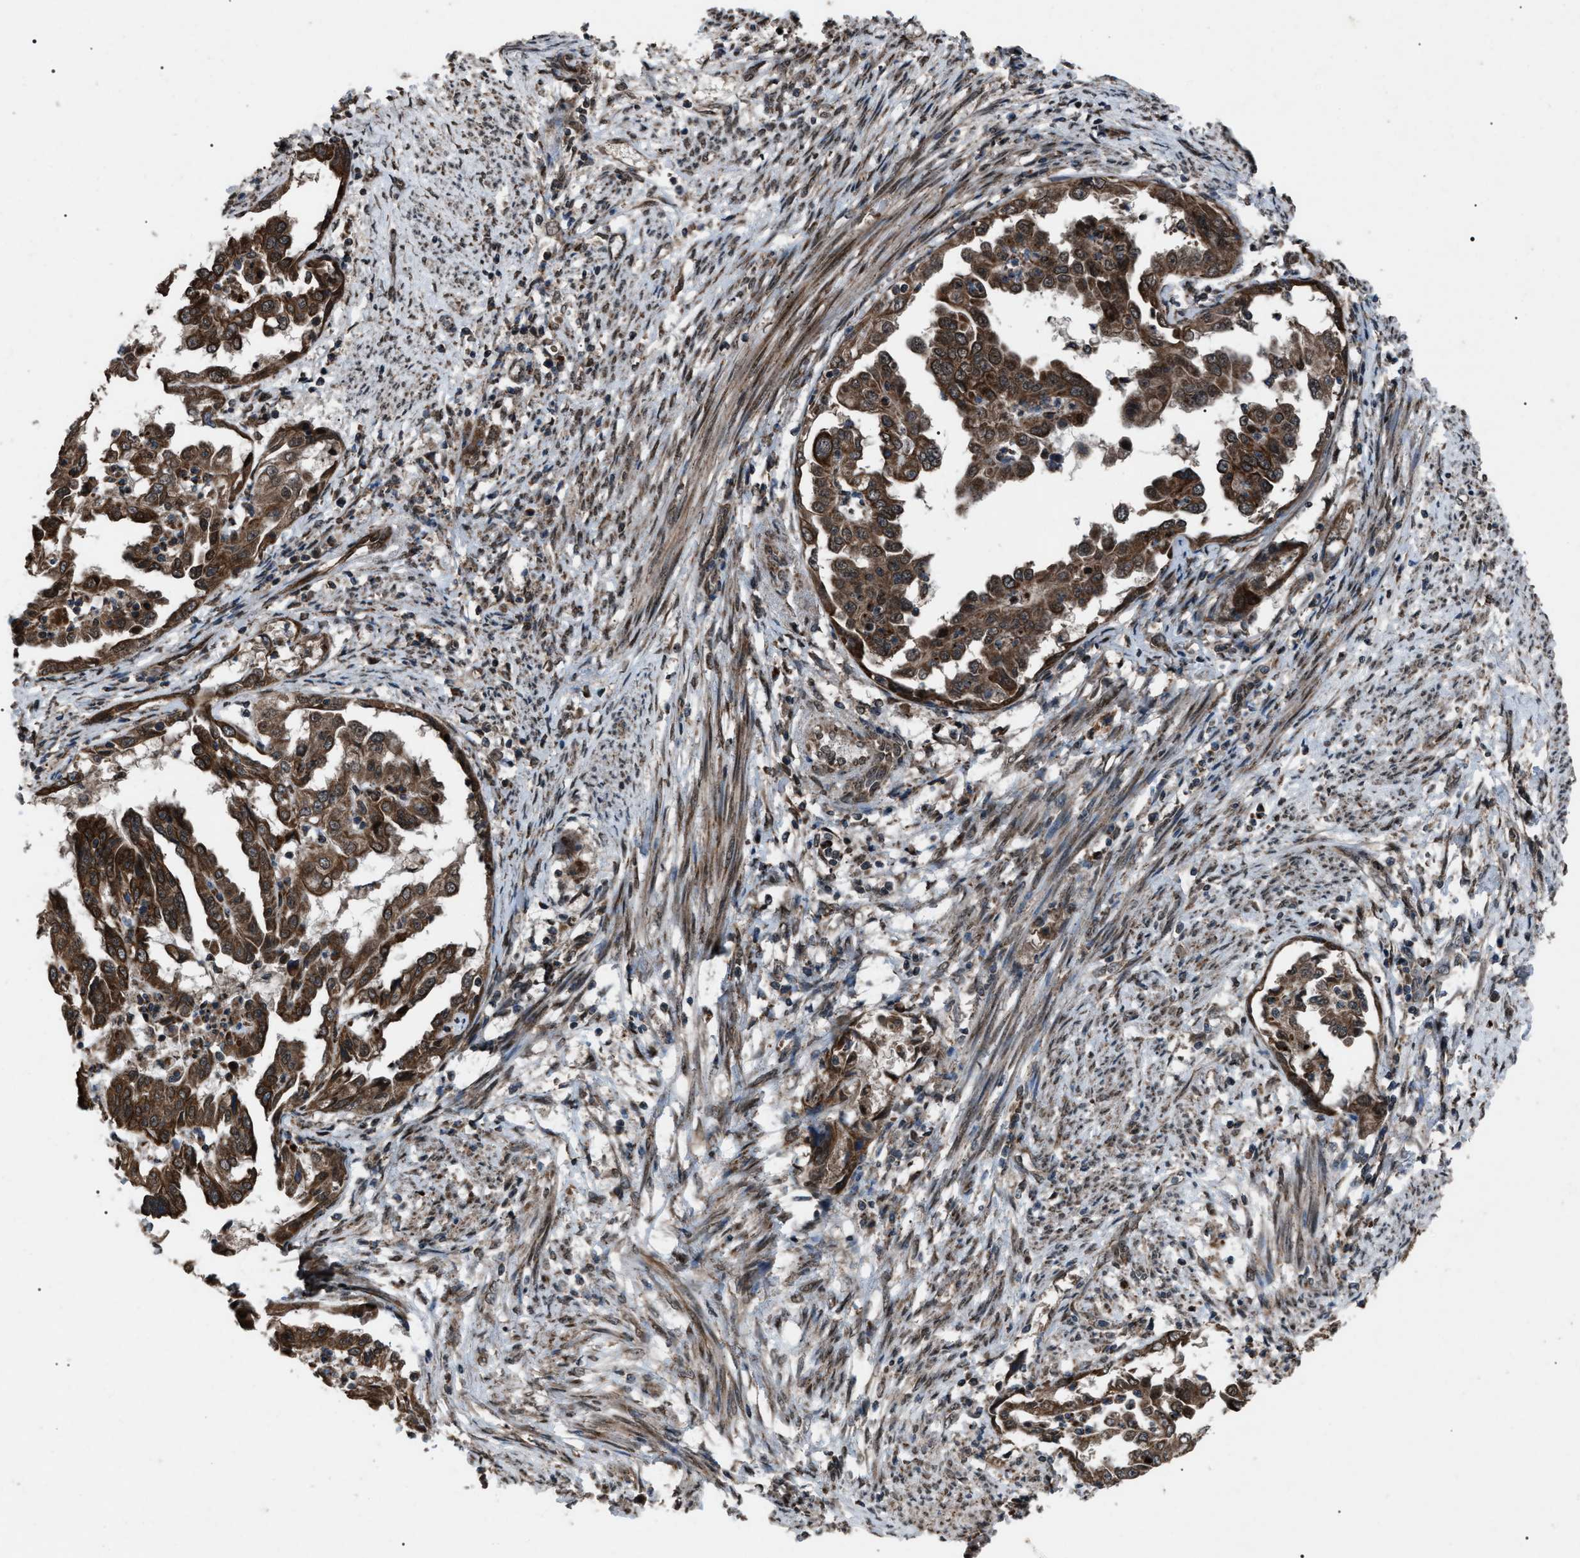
{"staining": {"intensity": "strong", "quantity": ">75%", "location": "cytoplasmic/membranous"}, "tissue": "endometrial cancer", "cell_type": "Tumor cells", "image_type": "cancer", "snomed": [{"axis": "morphology", "description": "Adenocarcinoma, NOS"}, {"axis": "topography", "description": "Endometrium"}], "caption": "Protein positivity by immunohistochemistry (IHC) demonstrates strong cytoplasmic/membranous staining in approximately >75% of tumor cells in adenocarcinoma (endometrial). The staining was performed using DAB, with brown indicating positive protein expression. Nuclei are stained blue with hematoxylin.", "gene": "ZFAND2A", "patient": {"sex": "female", "age": 85}}